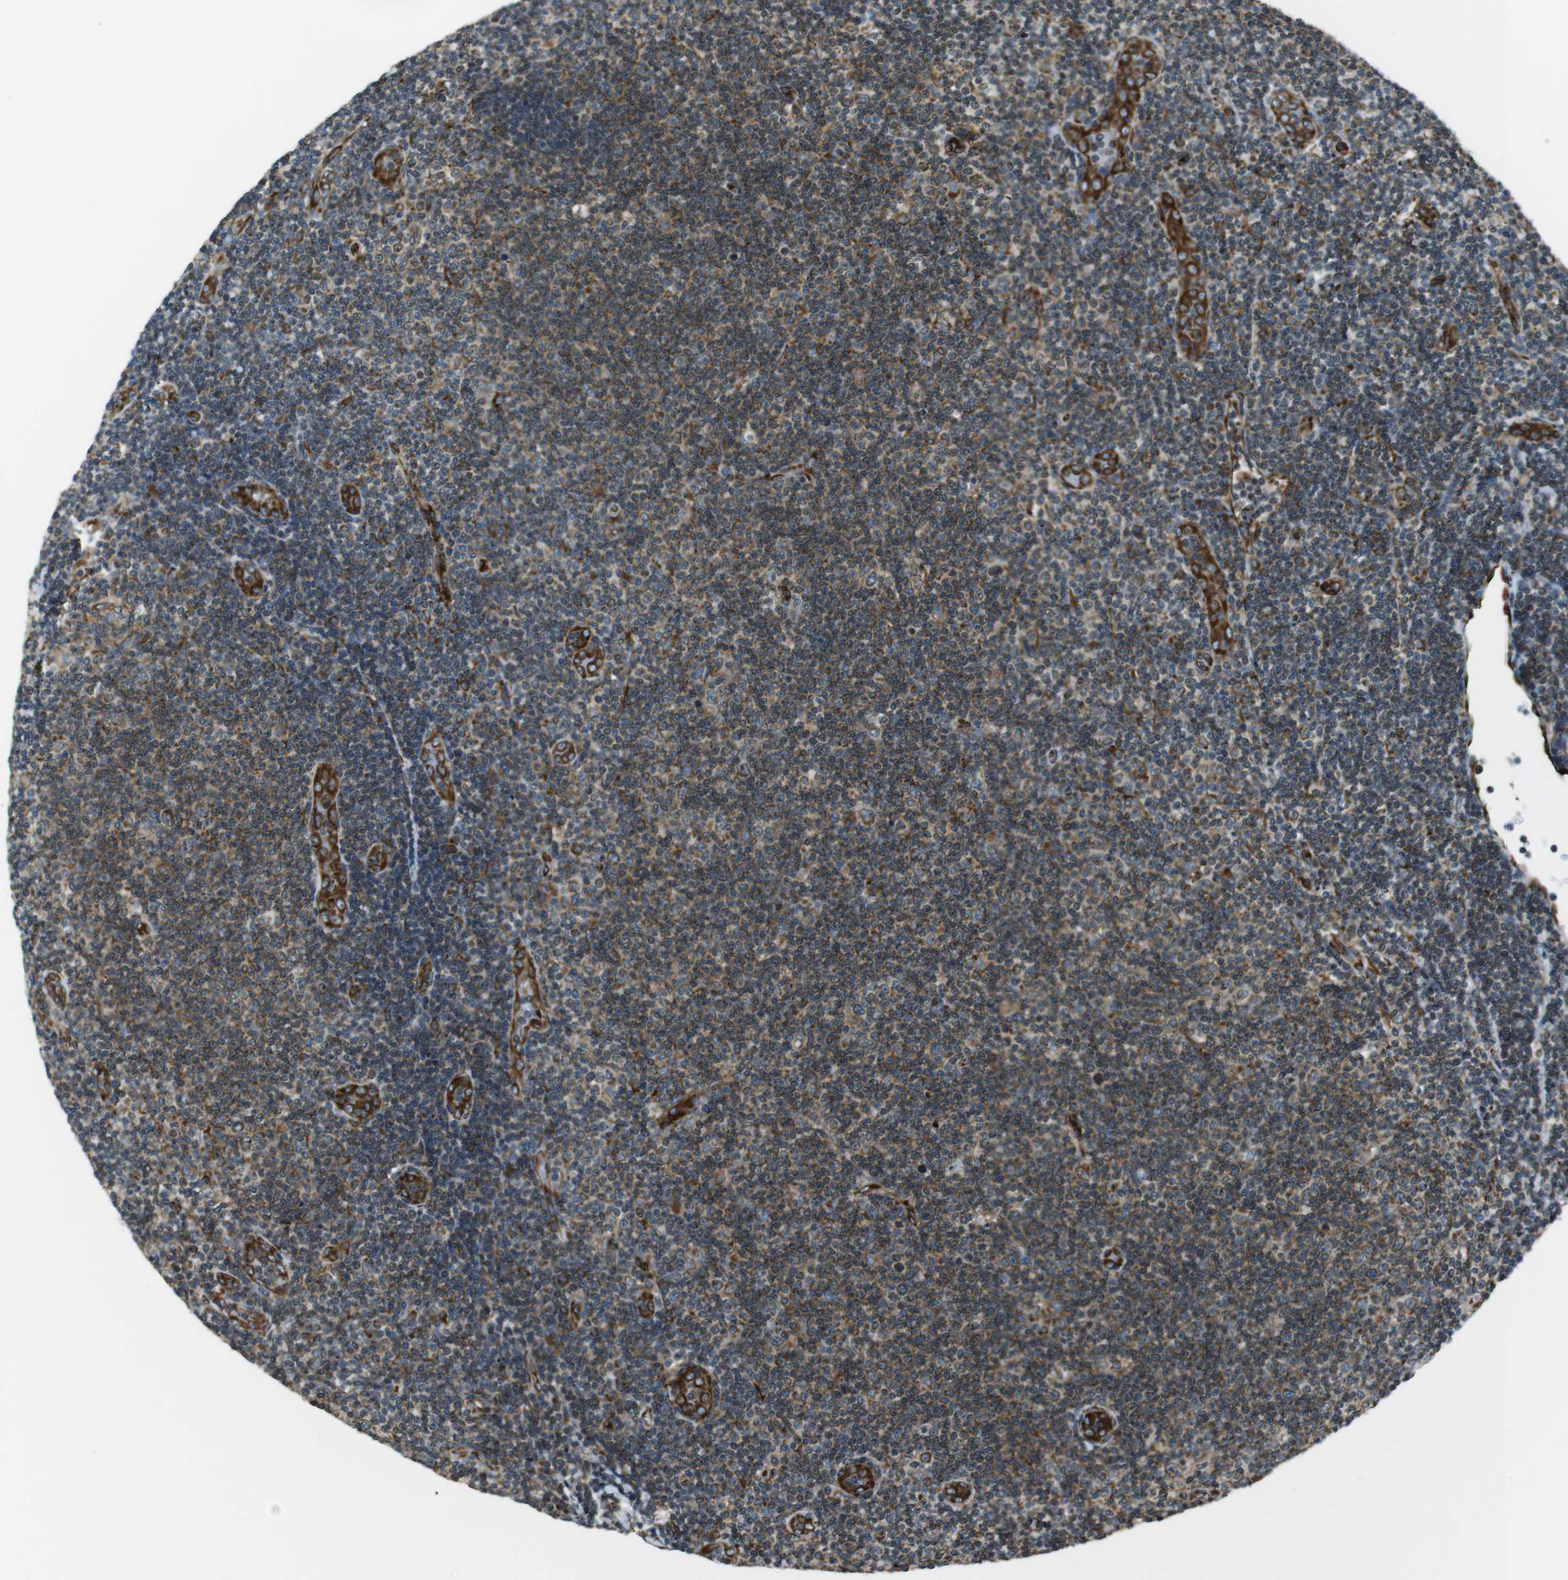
{"staining": {"intensity": "moderate", "quantity": "25%-75%", "location": "cytoplasmic/membranous"}, "tissue": "lymphoma", "cell_type": "Tumor cells", "image_type": "cancer", "snomed": [{"axis": "morphology", "description": "Malignant lymphoma, non-Hodgkin's type, Low grade"}, {"axis": "topography", "description": "Lymph node"}], "caption": "Moderate cytoplasmic/membranous positivity for a protein is appreciated in approximately 25%-75% of tumor cells of lymphoma using immunohistochemistry (IHC).", "gene": "KTN1", "patient": {"sex": "male", "age": 83}}